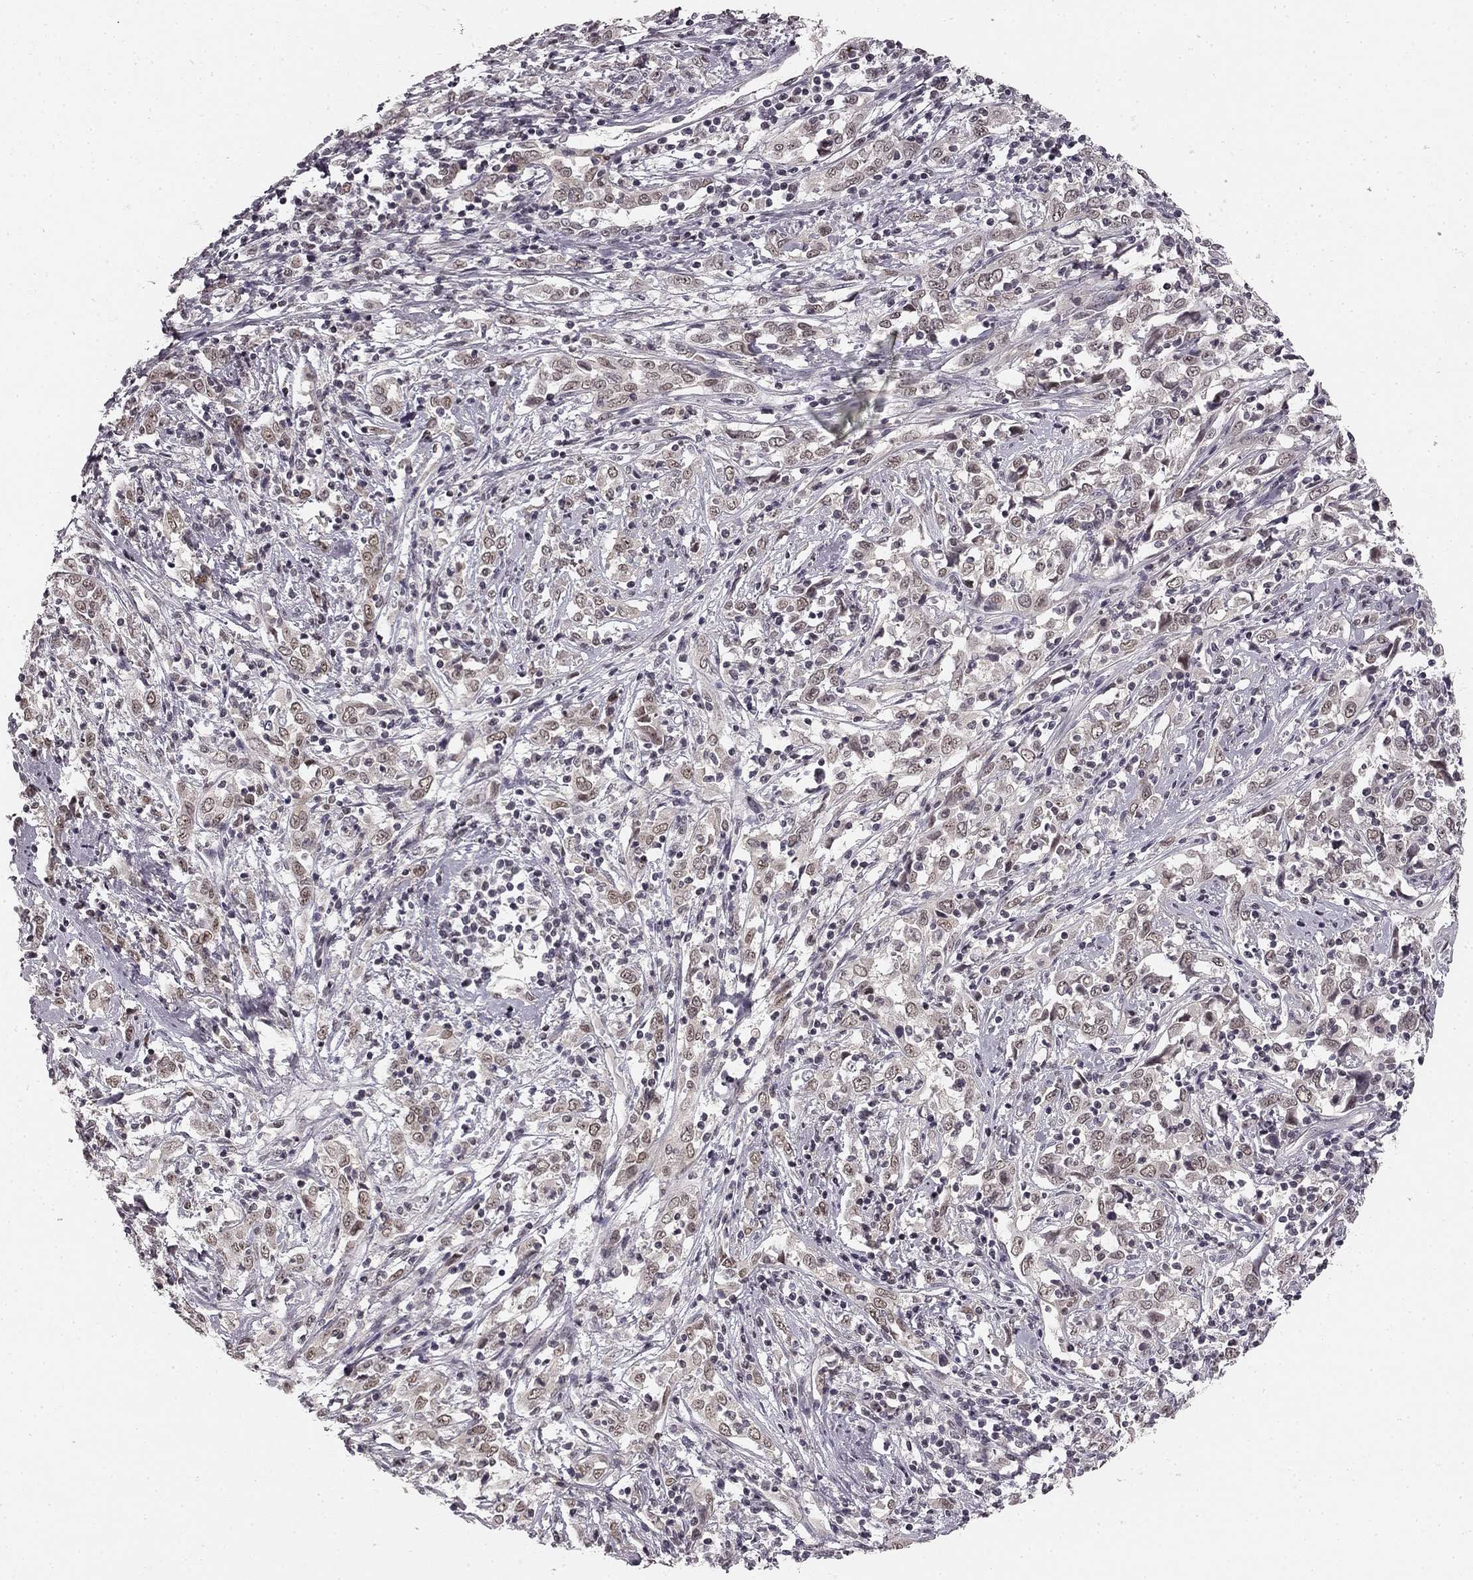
{"staining": {"intensity": "weak", "quantity": "25%-75%", "location": "nuclear"}, "tissue": "cervical cancer", "cell_type": "Tumor cells", "image_type": "cancer", "snomed": [{"axis": "morphology", "description": "Adenocarcinoma, NOS"}, {"axis": "topography", "description": "Cervix"}], "caption": "Immunohistochemical staining of human cervical adenocarcinoma exhibits low levels of weak nuclear positivity in approximately 25%-75% of tumor cells.", "gene": "HCN4", "patient": {"sex": "female", "age": 40}}